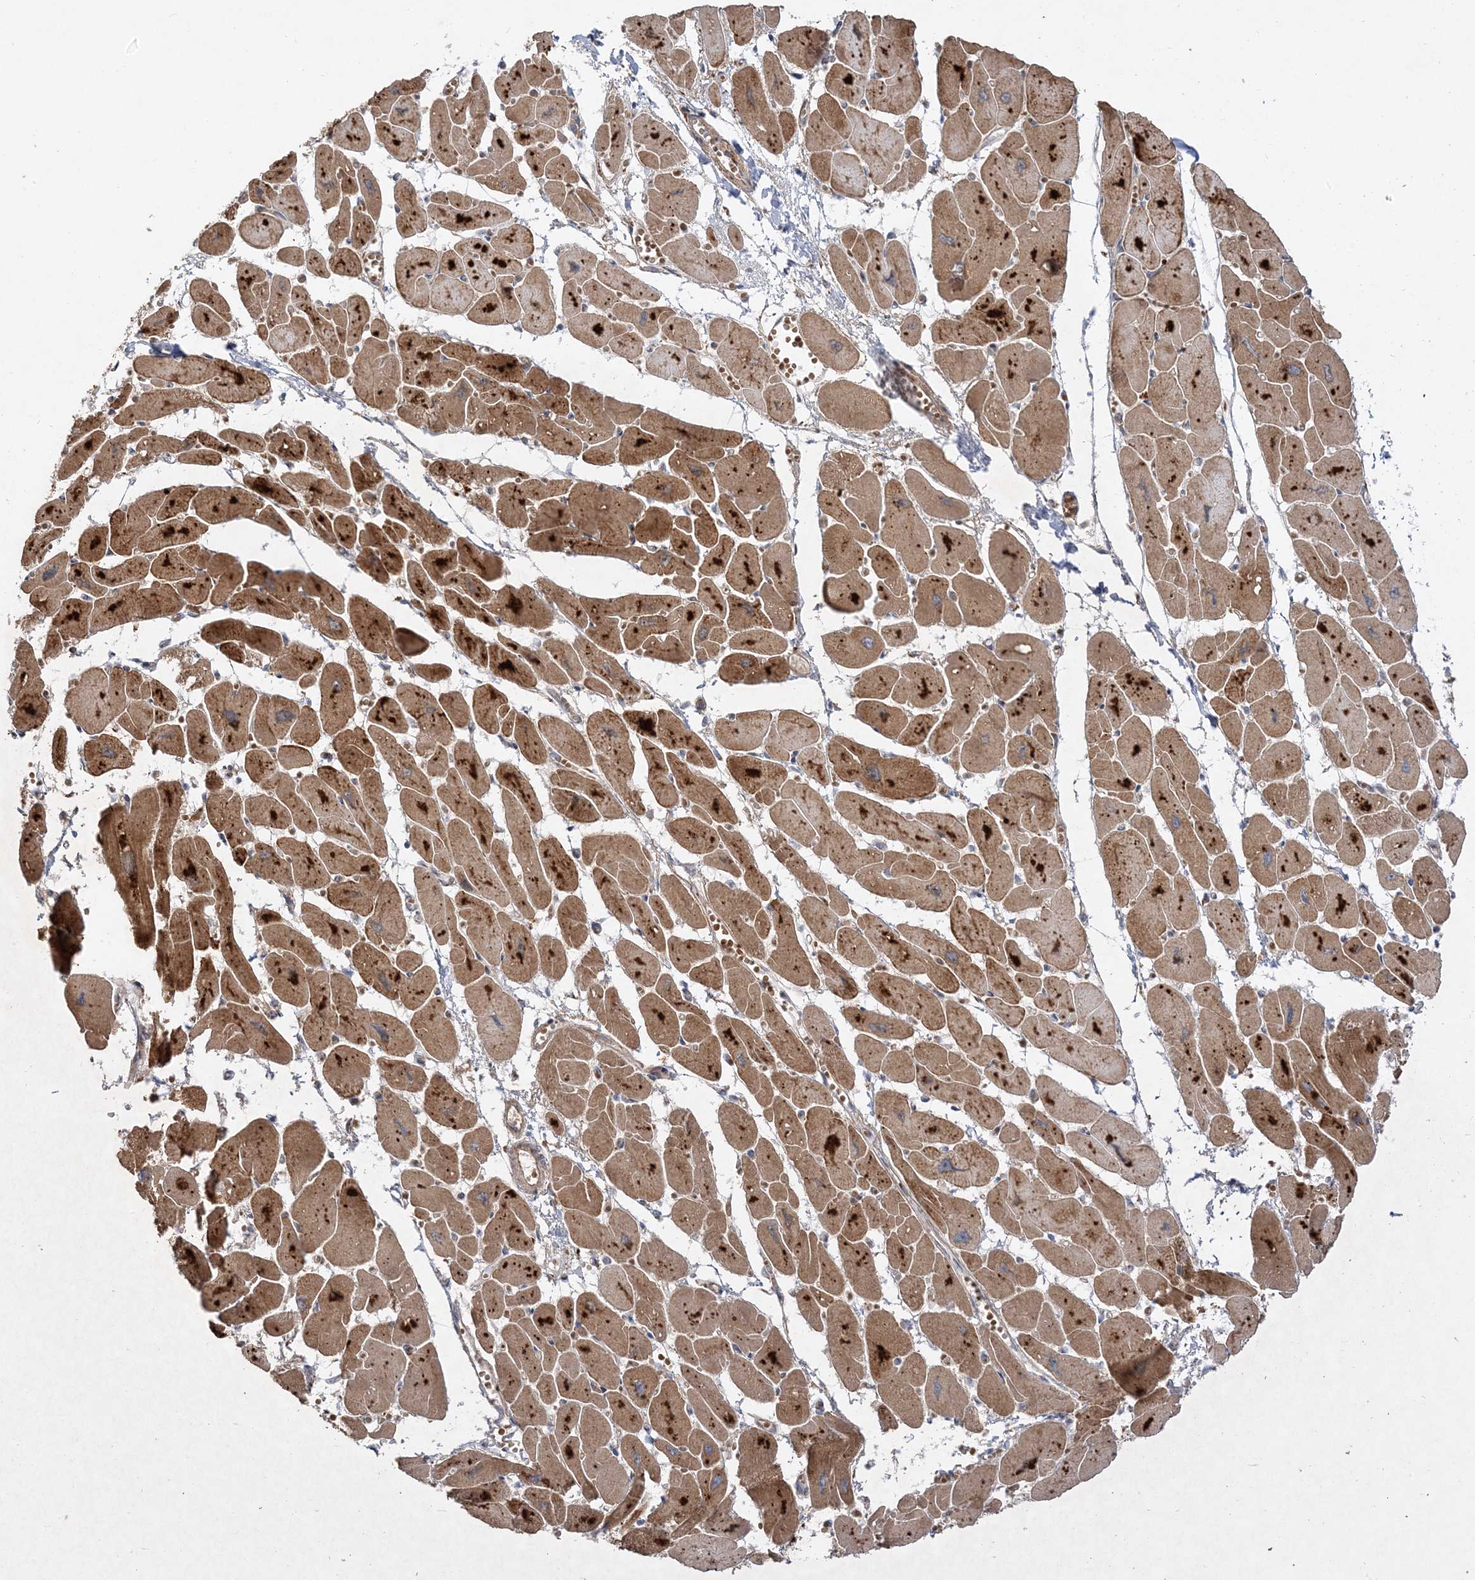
{"staining": {"intensity": "strong", "quantity": ">75%", "location": "cytoplasmic/membranous"}, "tissue": "heart muscle", "cell_type": "Cardiomyocytes", "image_type": "normal", "snomed": [{"axis": "morphology", "description": "Normal tissue, NOS"}, {"axis": "topography", "description": "Heart"}], "caption": "Strong cytoplasmic/membranous positivity for a protein is appreciated in approximately >75% of cardiomyocytes of benign heart muscle using IHC.", "gene": "AARS2", "patient": {"sex": "female", "age": 54}}